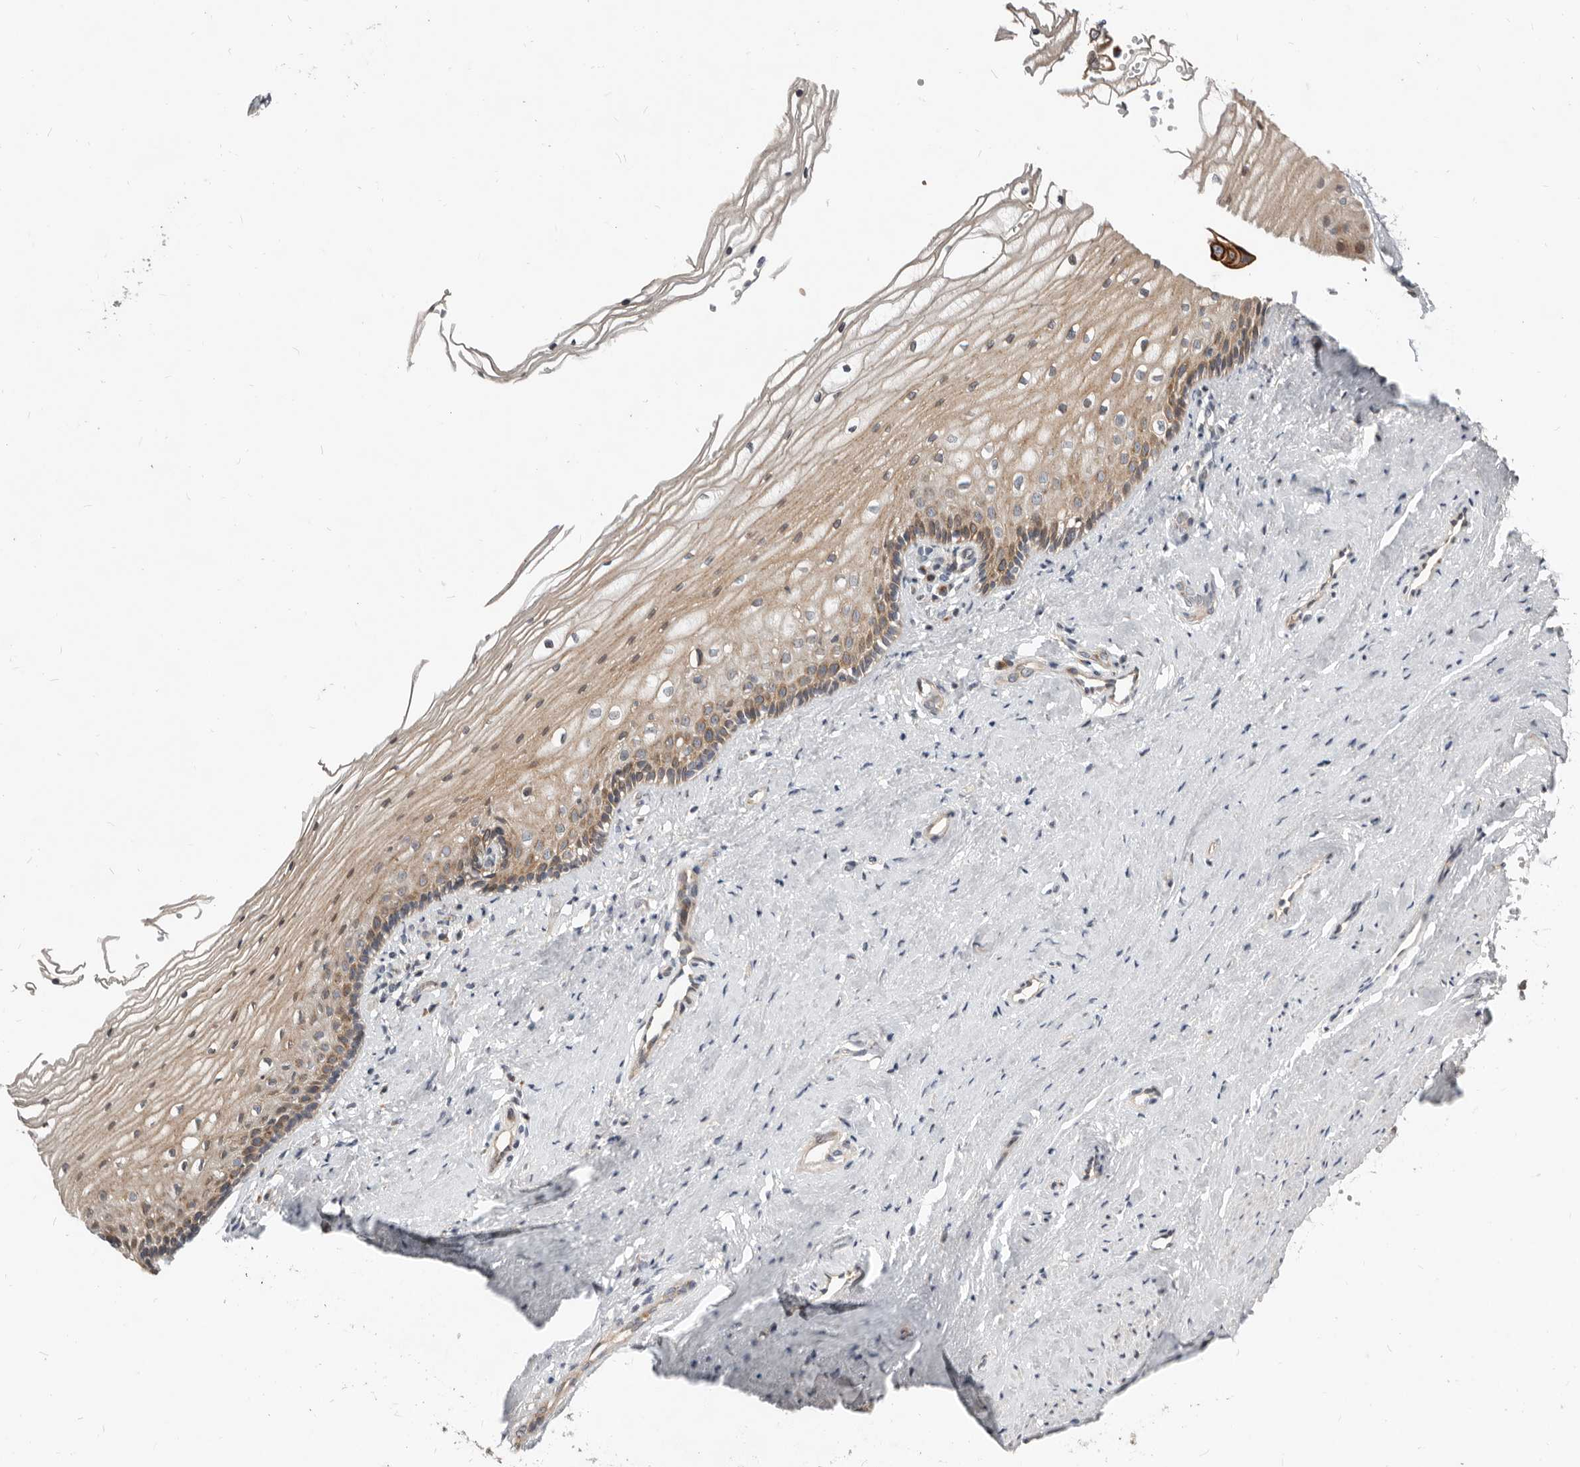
{"staining": {"intensity": "moderate", "quantity": "25%-75%", "location": "cytoplasmic/membranous"}, "tissue": "vagina", "cell_type": "Squamous epithelial cells", "image_type": "normal", "snomed": [{"axis": "morphology", "description": "Normal tissue, NOS"}, {"axis": "topography", "description": "Vagina"}], "caption": "High-power microscopy captured an immunohistochemistry histopathology image of normal vagina, revealing moderate cytoplasmic/membranous positivity in about 25%-75% of squamous epithelial cells. (DAB (3,3'-diaminobenzidine) IHC with brightfield microscopy, high magnification).", "gene": "NPY4R2", "patient": {"sex": "female", "age": 46}}